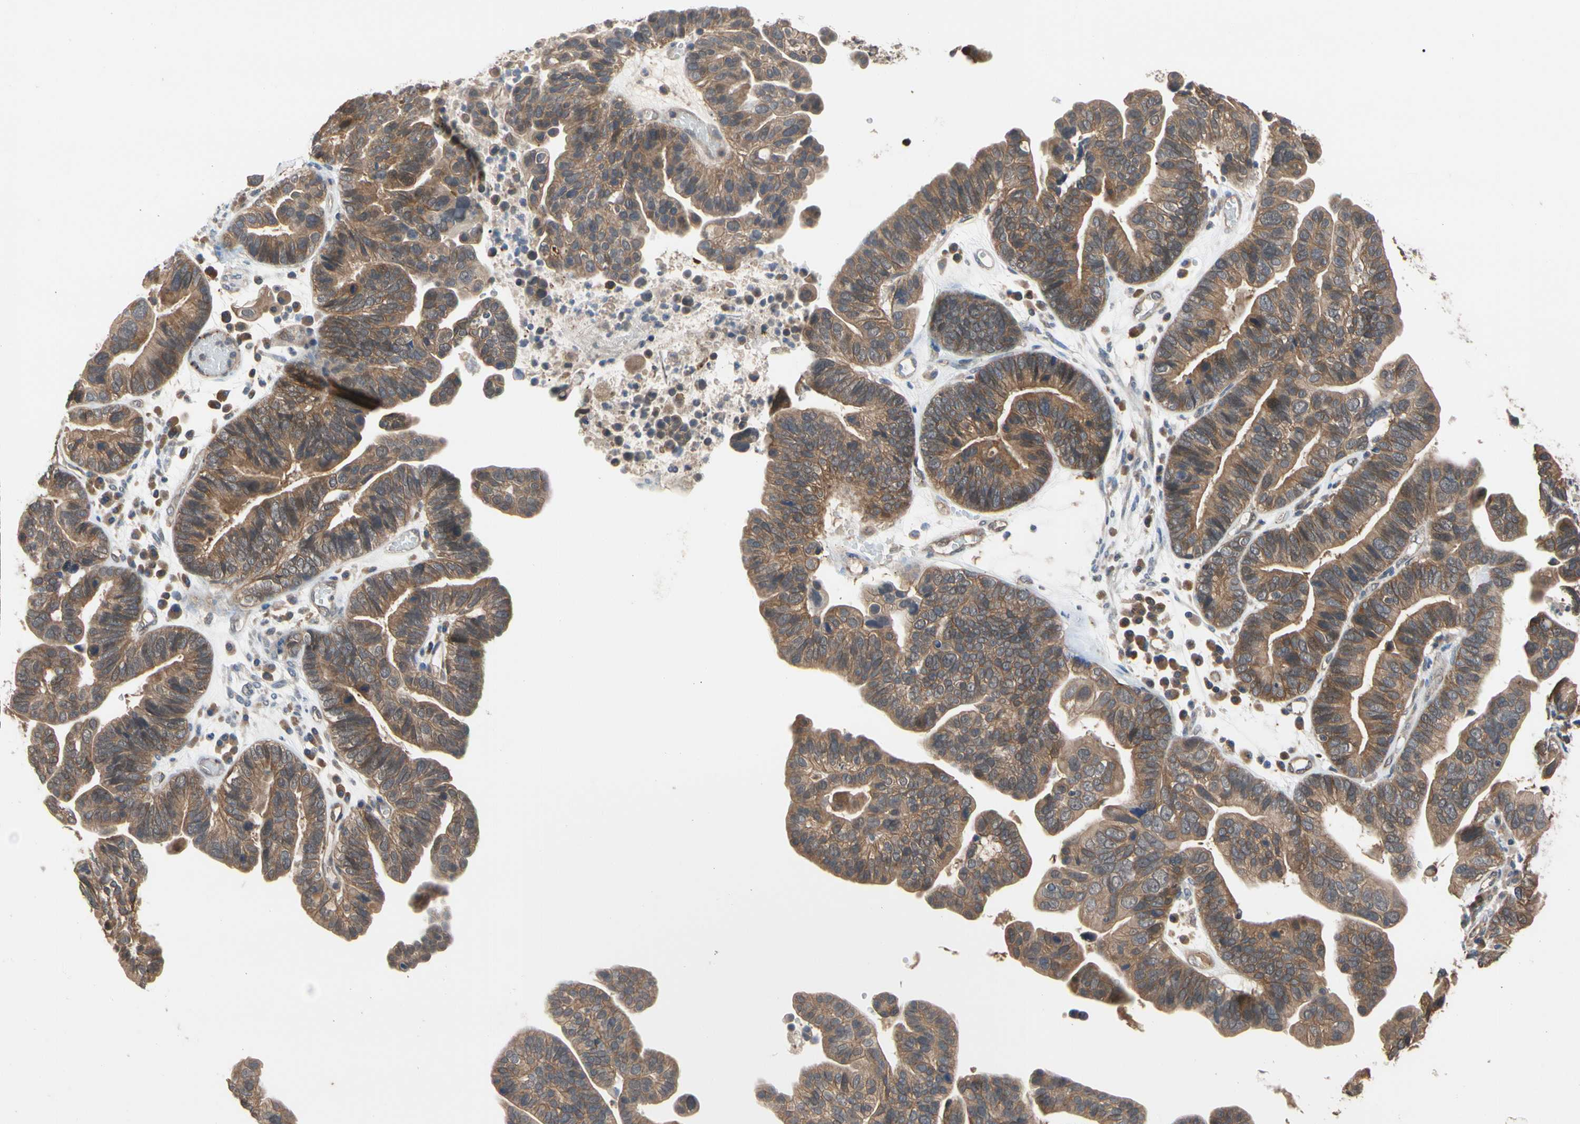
{"staining": {"intensity": "moderate", "quantity": ">75%", "location": "cytoplasmic/membranous"}, "tissue": "ovarian cancer", "cell_type": "Tumor cells", "image_type": "cancer", "snomed": [{"axis": "morphology", "description": "Cystadenocarcinoma, serous, NOS"}, {"axis": "topography", "description": "Ovary"}], "caption": "Human ovarian cancer stained with a brown dye shows moderate cytoplasmic/membranous positive expression in about >75% of tumor cells.", "gene": "DPP8", "patient": {"sex": "female", "age": 56}}